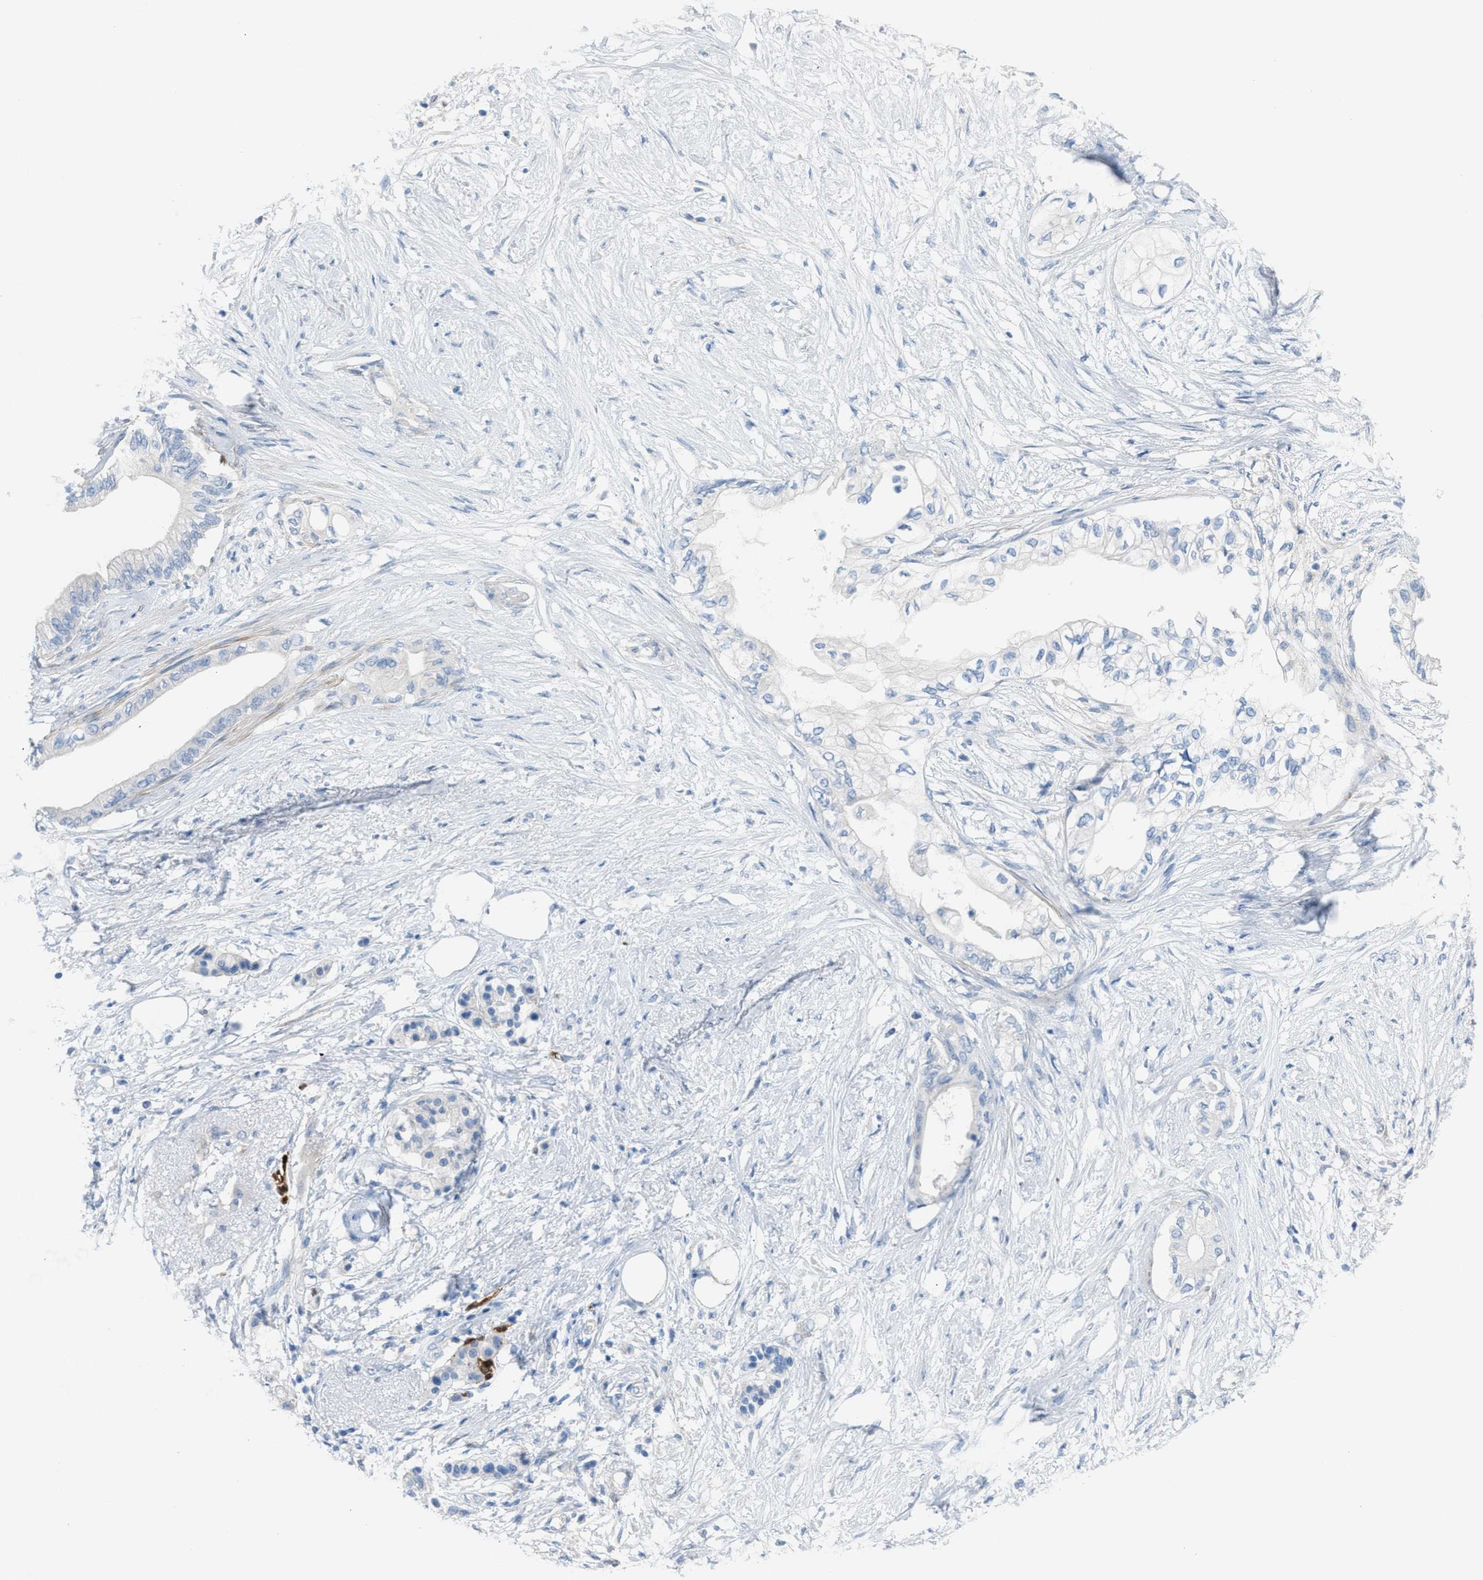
{"staining": {"intensity": "negative", "quantity": "none", "location": "none"}, "tissue": "pancreatic cancer", "cell_type": "Tumor cells", "image_type": "cancer", "snomed": [{"axis": "morphology", "description": "Normal tissue, NOS"}, {"axis": "morphology", "description": "Adenocarcinoma, NOS"}, {"axis": "topography", "description": "Pancreas"}, {"axis": "topography", "description": "Duodenum"}], "caption": "Pancreatic adenocarcinoma stained for a protein using immunohistochemistry (IHC) displays no positivity tumor cells.", "gene": "ASPA", "patient": {"sex": "female", "age": 60}}